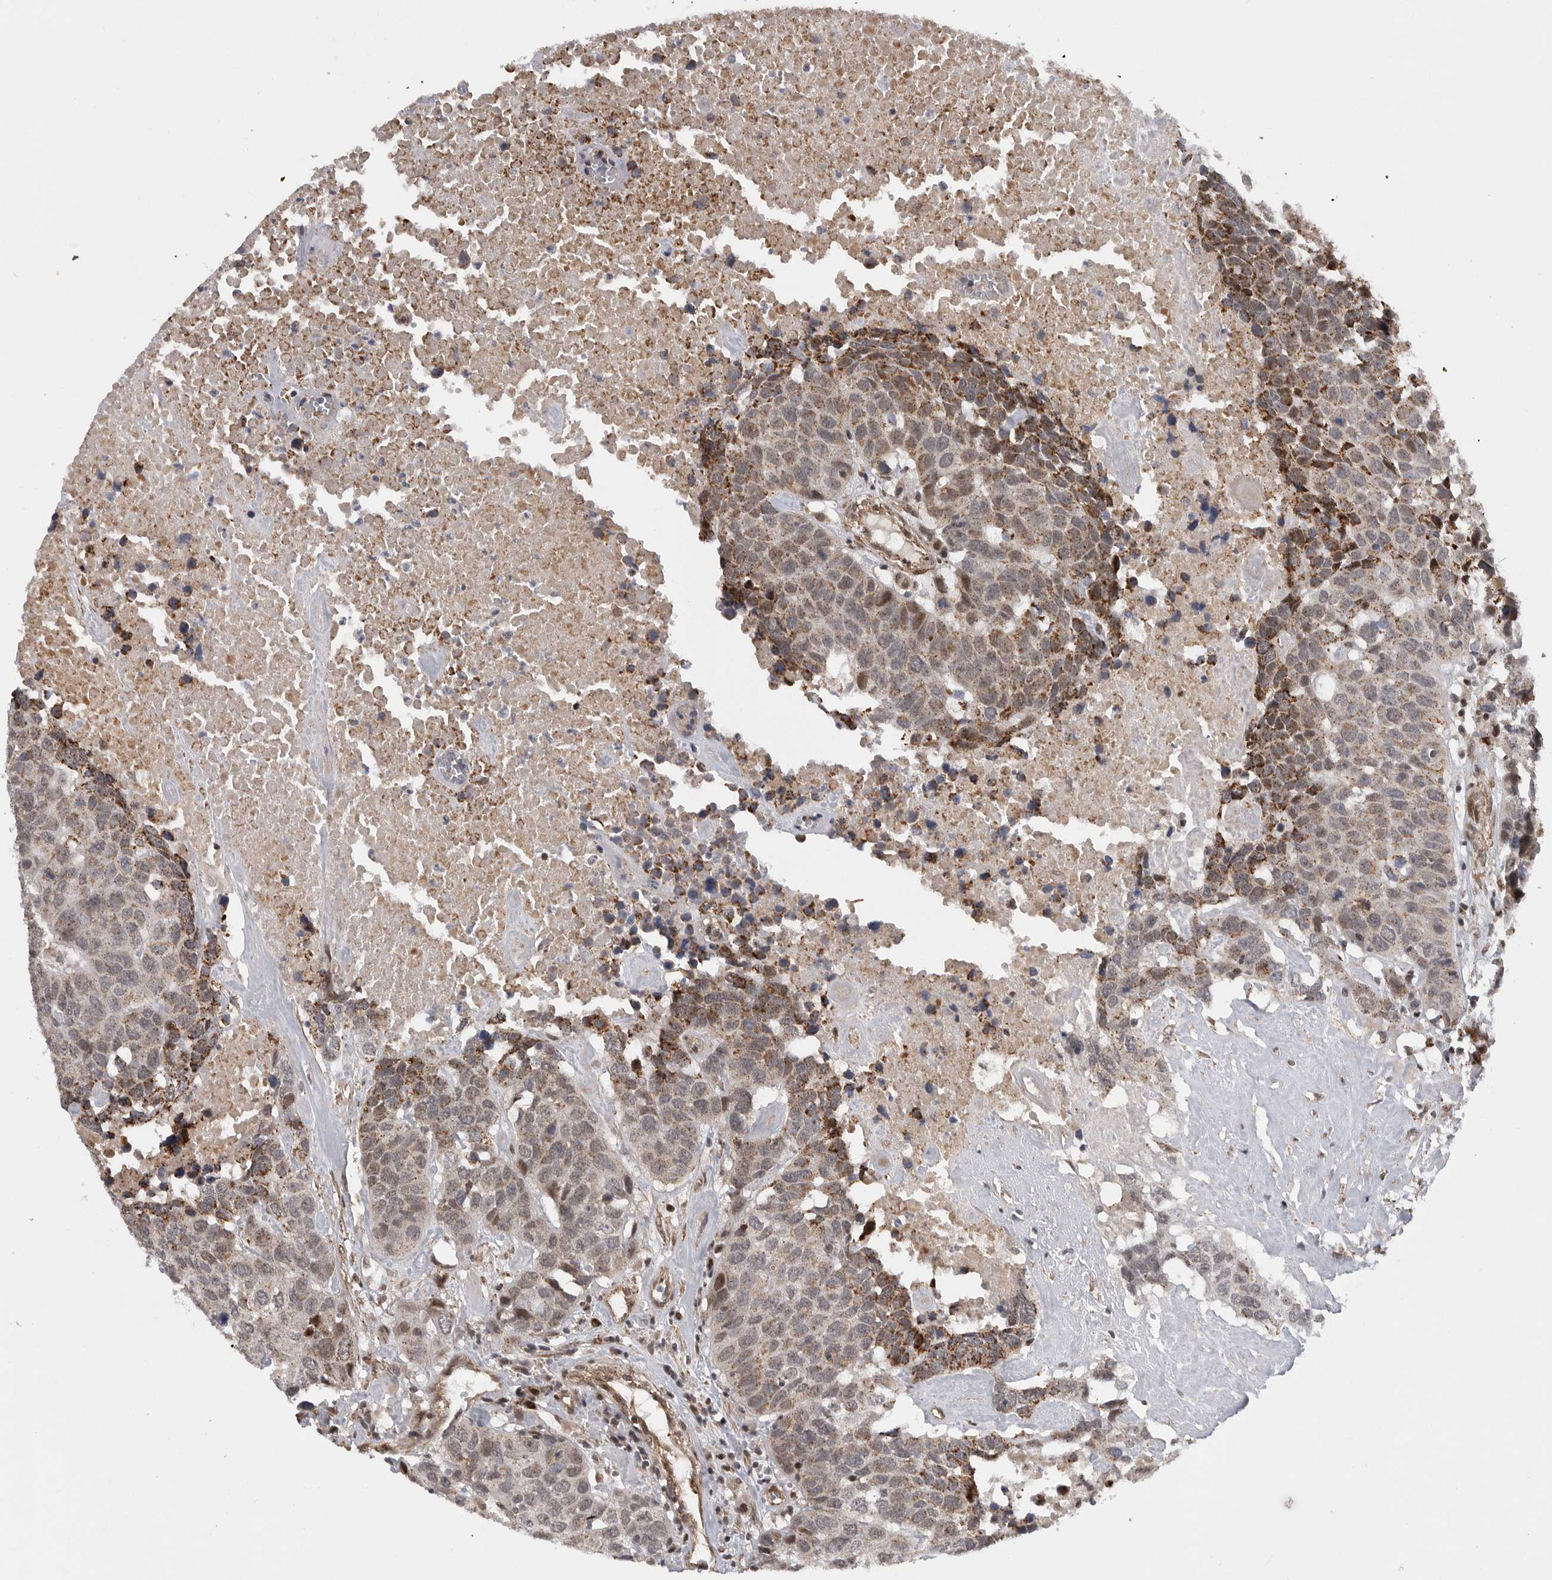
{"staining": {"intensity": "moderate", "quantity": "25%-75%", "location": "cytoplasmic/membranous"}, "tissue": "head and neck cancer", "cell_type": "Tumor cells", "image_type": "cancer", "snomed": [{"axis": "morphology", "description": "Squamous cell carcinoma, NOS"}, {"axis": "topography", "description": "Head-Neck"}], "caption": "Immunohistochemical staining of squamous cell carcinoma (head and neck) displays moderate cytoplasmic/membranous protein expression in approximately 25%-75% of tumor cells. (DAB (3,3'-diaminobenzidine) = brown stain, brightfield microscopy at high magnification).", "gene": "TMPRSS11F", "patient": {"sex": "male", "age": 66}}